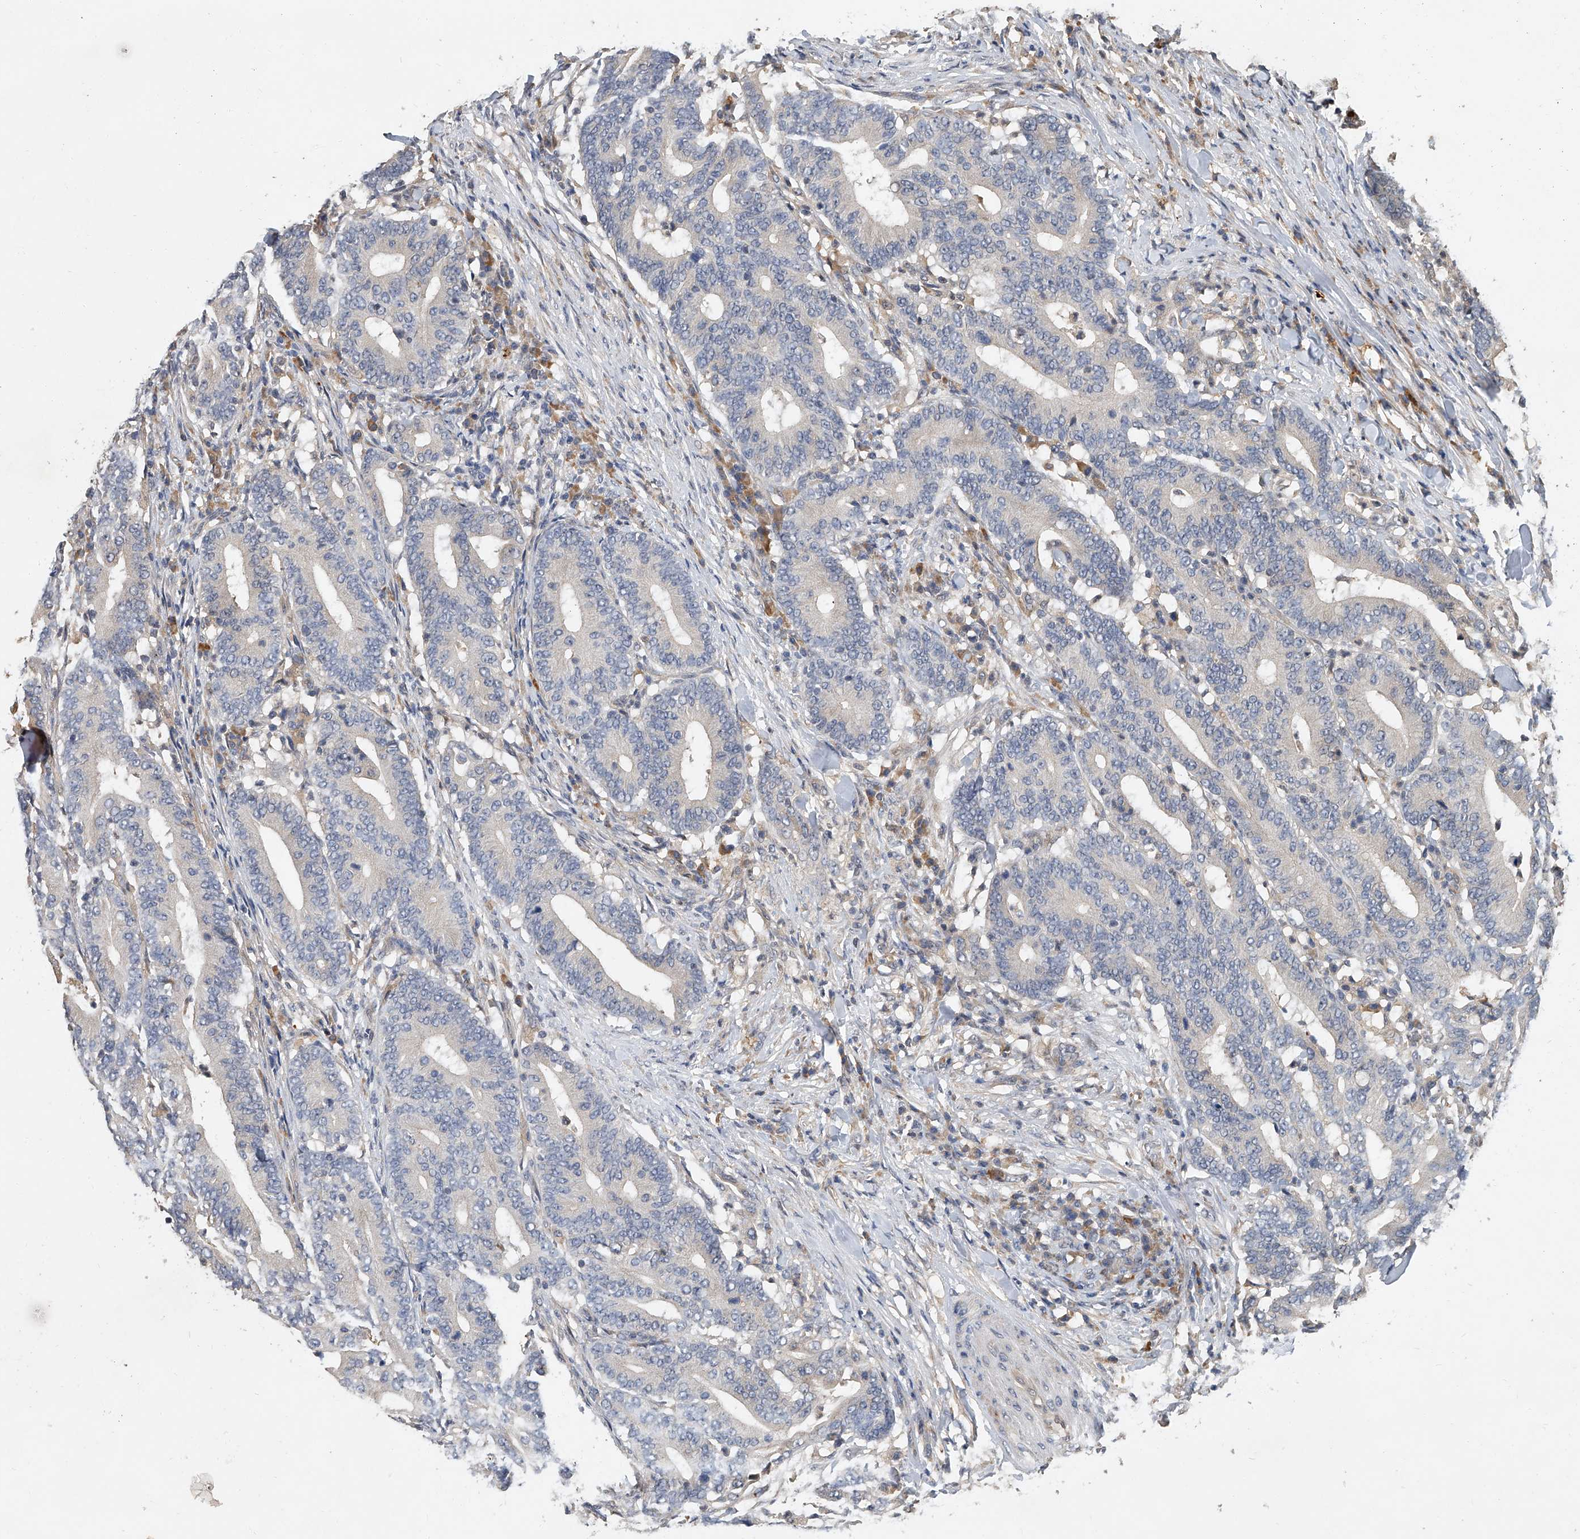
{"staining": {"intensity": "negative", "quantity": "none", "location": "none"}, "tissue": "colorectal cancer", "cell_type": "Tumor cells", "image_type": "cancer", "snomed": [{"axis": "morphology", "description": "Adenocarcinoma, NOS"}, {"axis": "topography", "description": "Colon"}], "caption": "Immunohistochemistry photomicrograph of adenocarcinoma (colorectal) stained for a protein (brown), which demonstrates no staining in tumor cells.", "gene": "JAG2", "patient": {"sex": "female", "age": 66}}